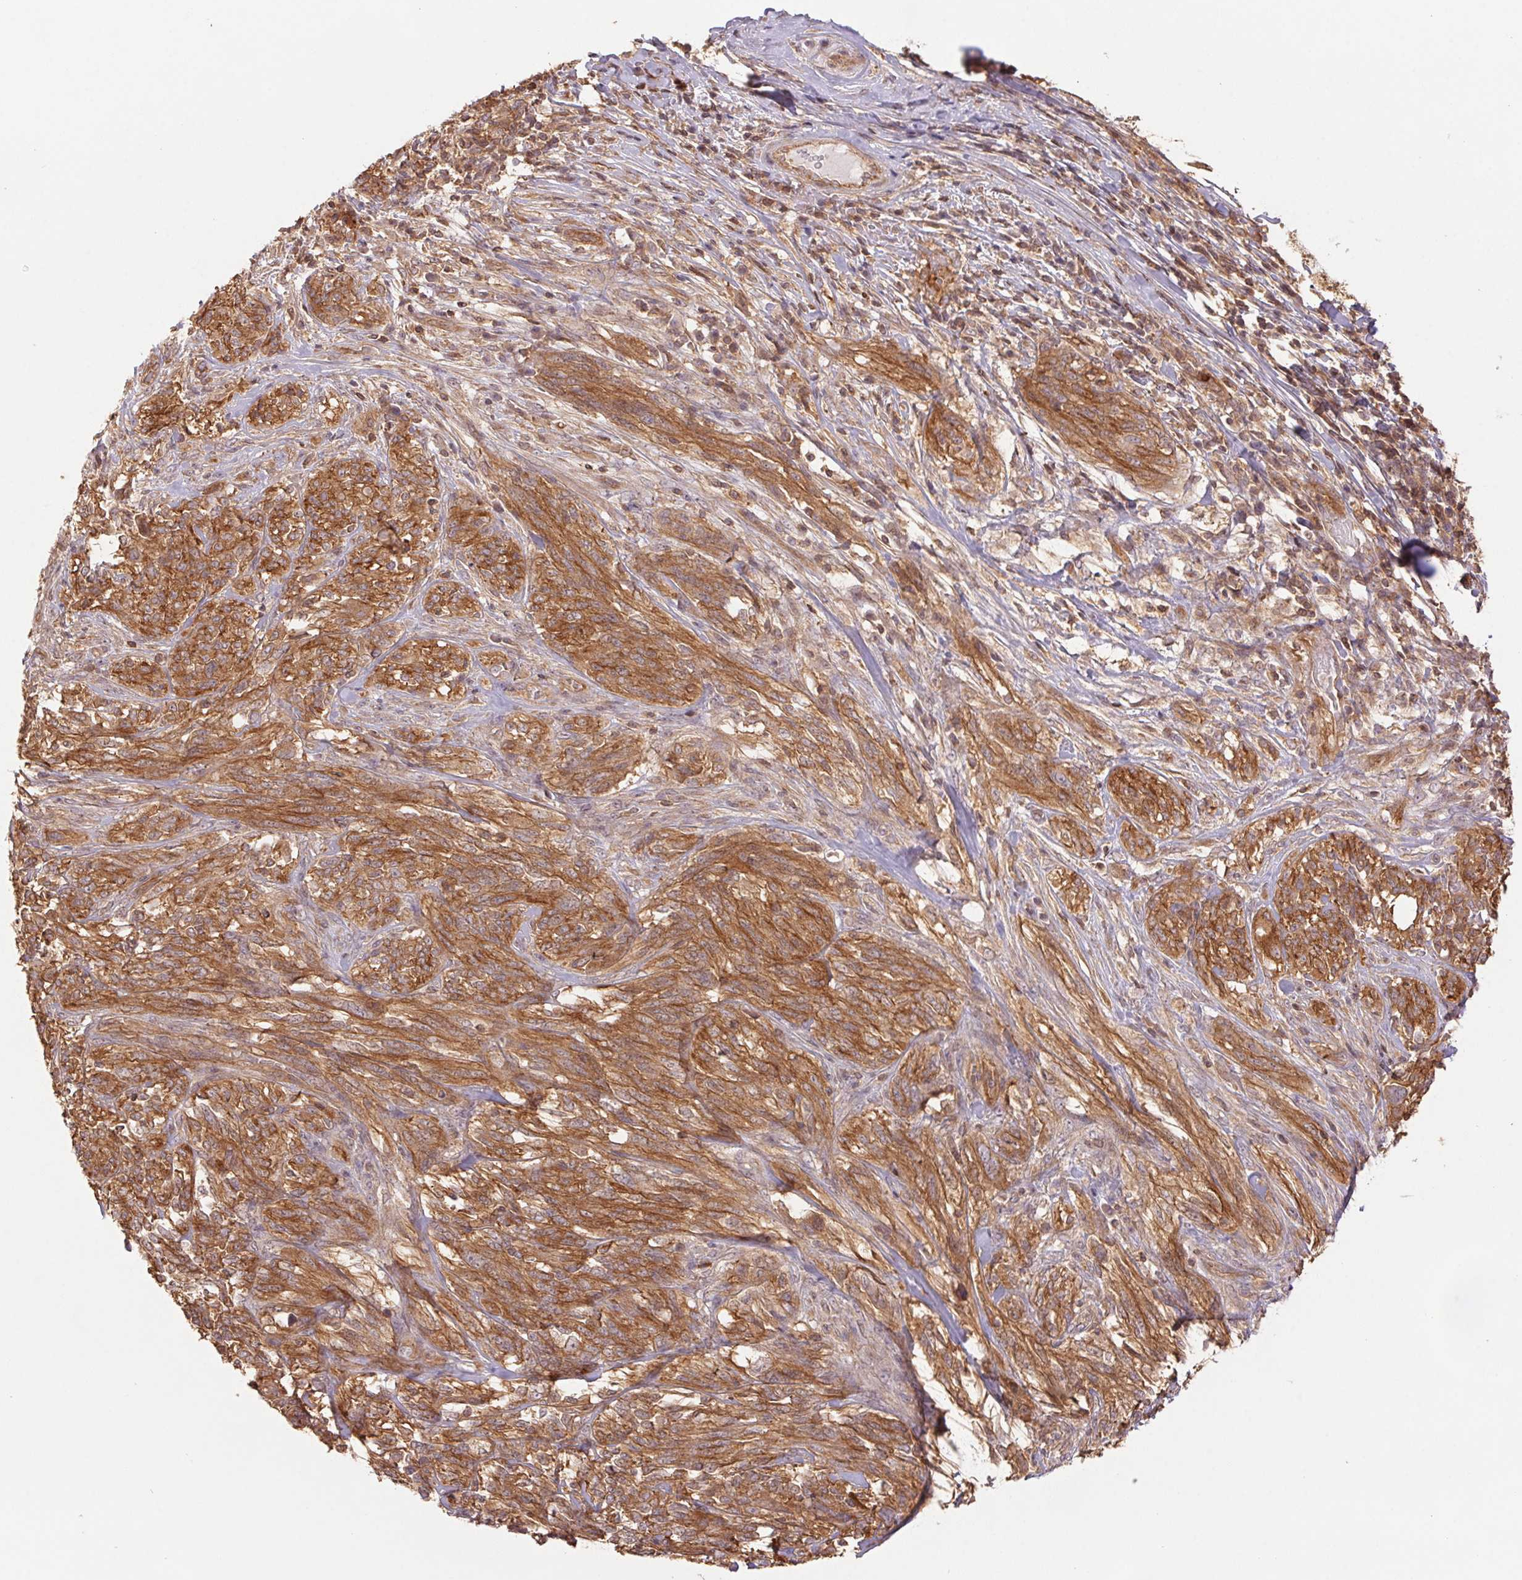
{"staining": {"intensity": "moderate", "quantity": ">75%", "location": "cytoplasmic/membranous"}, "tissue": "melanoma", "cell_type": "Tumor cells", "image_type": "cancer", "snomed": [{"axis": "morphology", "description": "Malignant melanoma, NOS"}, {"axis": "topography", "description": "Skin"}], "caption": "A micrograph showing moderate cytoplasmic/membranous expression in about >75% of tumor cells in melanoma, as visualized by brown immunohistochemical staining.", "gene": "TUBA3D", "patient": {"sex": "female", "age": 91}}